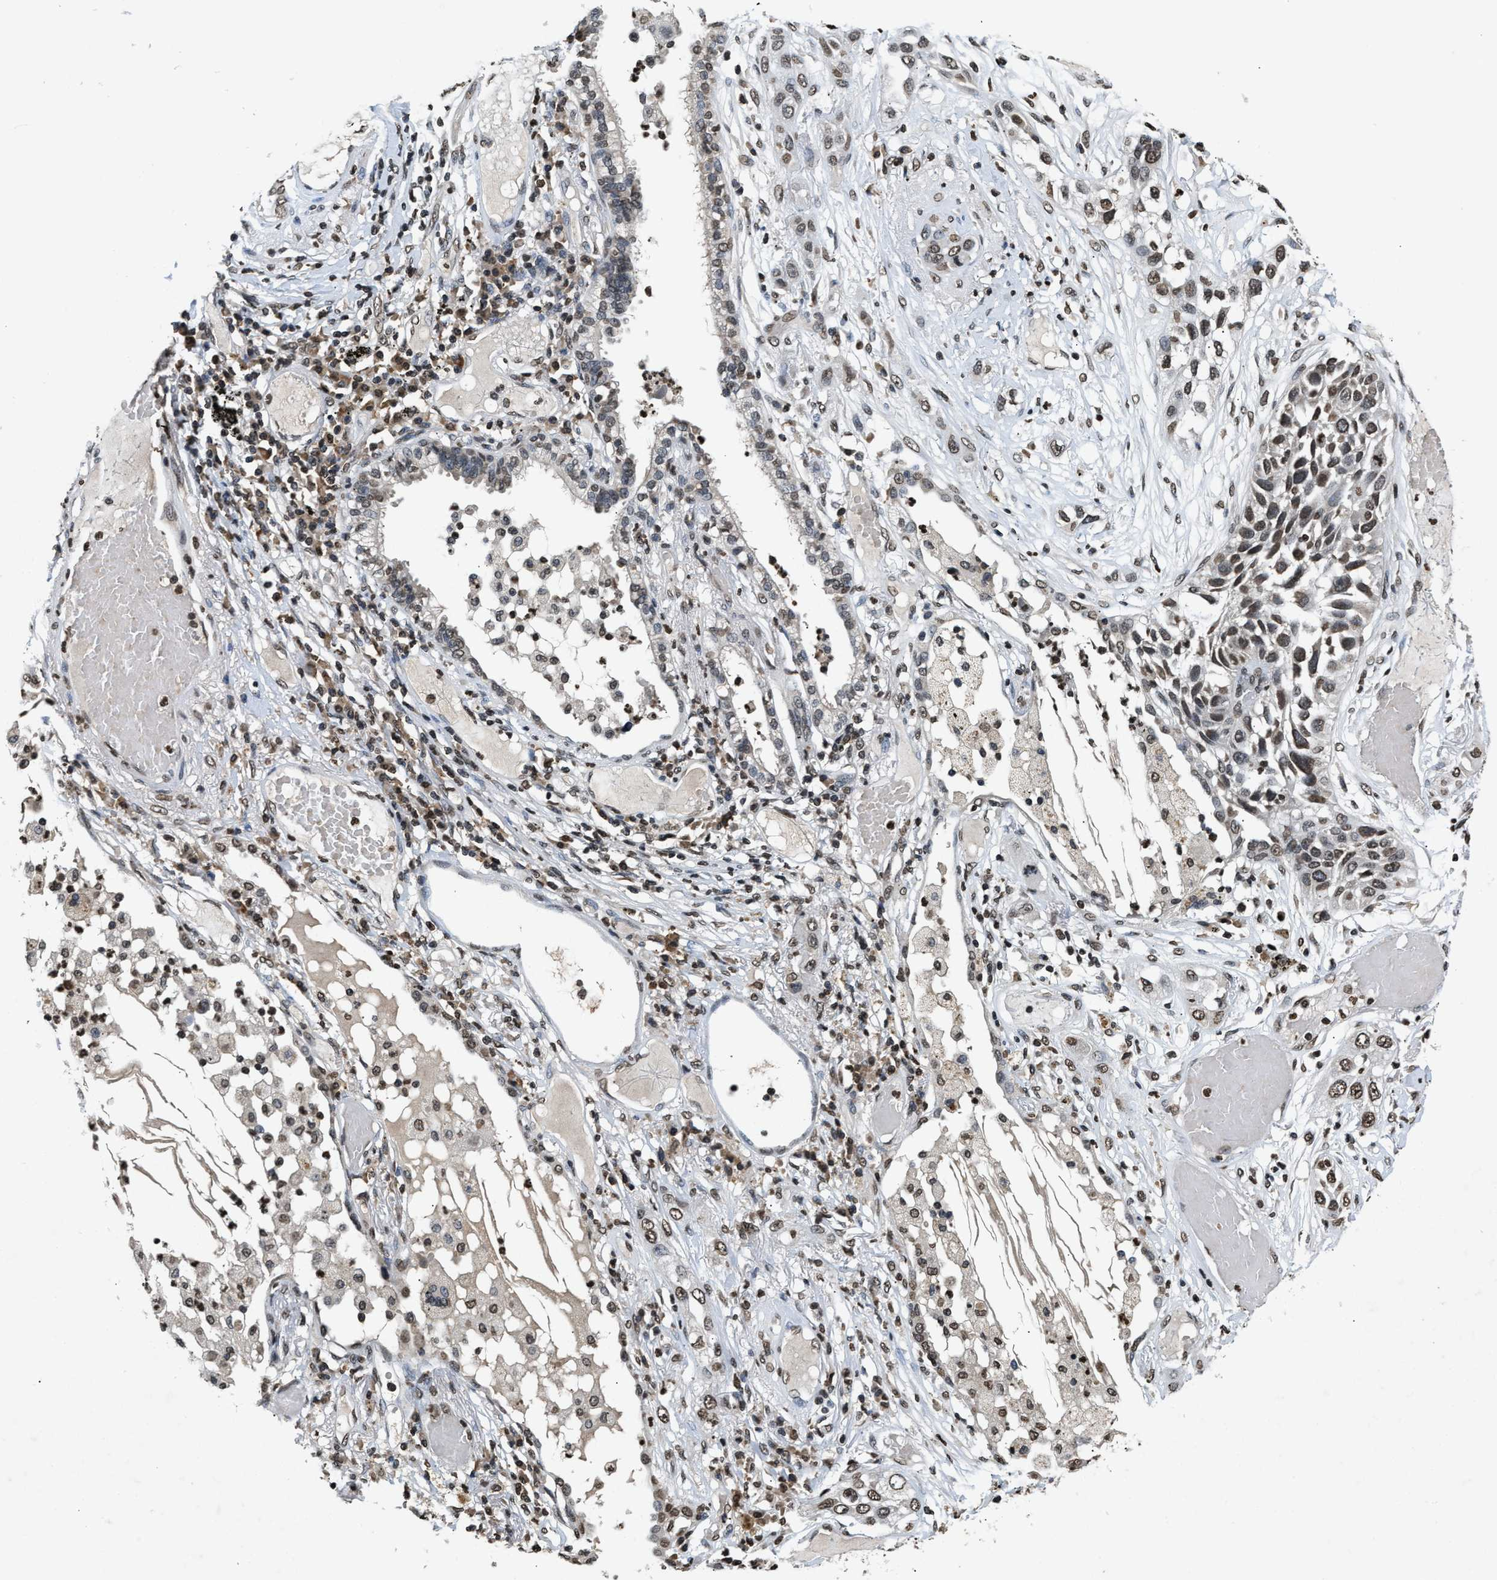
{"staining": {"intensity": "weak", "quantity": ">75%", "location": "nuclear"}, "tissue": "lung cancer", "cell_type": "Tumor cells", "image_type": "cancer", "snomed": [{"axis": "morphology", "description": "Squamous cell carcinoma, NOS"}, {"axis": "topography", "description": "Lung"}], "caption": "IHC staining of lung cancer, which demonstrates low levels of weak nuclear positivity in approximately >75% of tumor cells indicating weak nuclear protein expression. The staining was performed using DAB (3,3'-diaminobenzidine) (brown) for protein detection and nuclei were counterstained in hematoxylin (blue).", "gene": "DNASE1L3", "patient": {"sex": "male", "age": 71}}